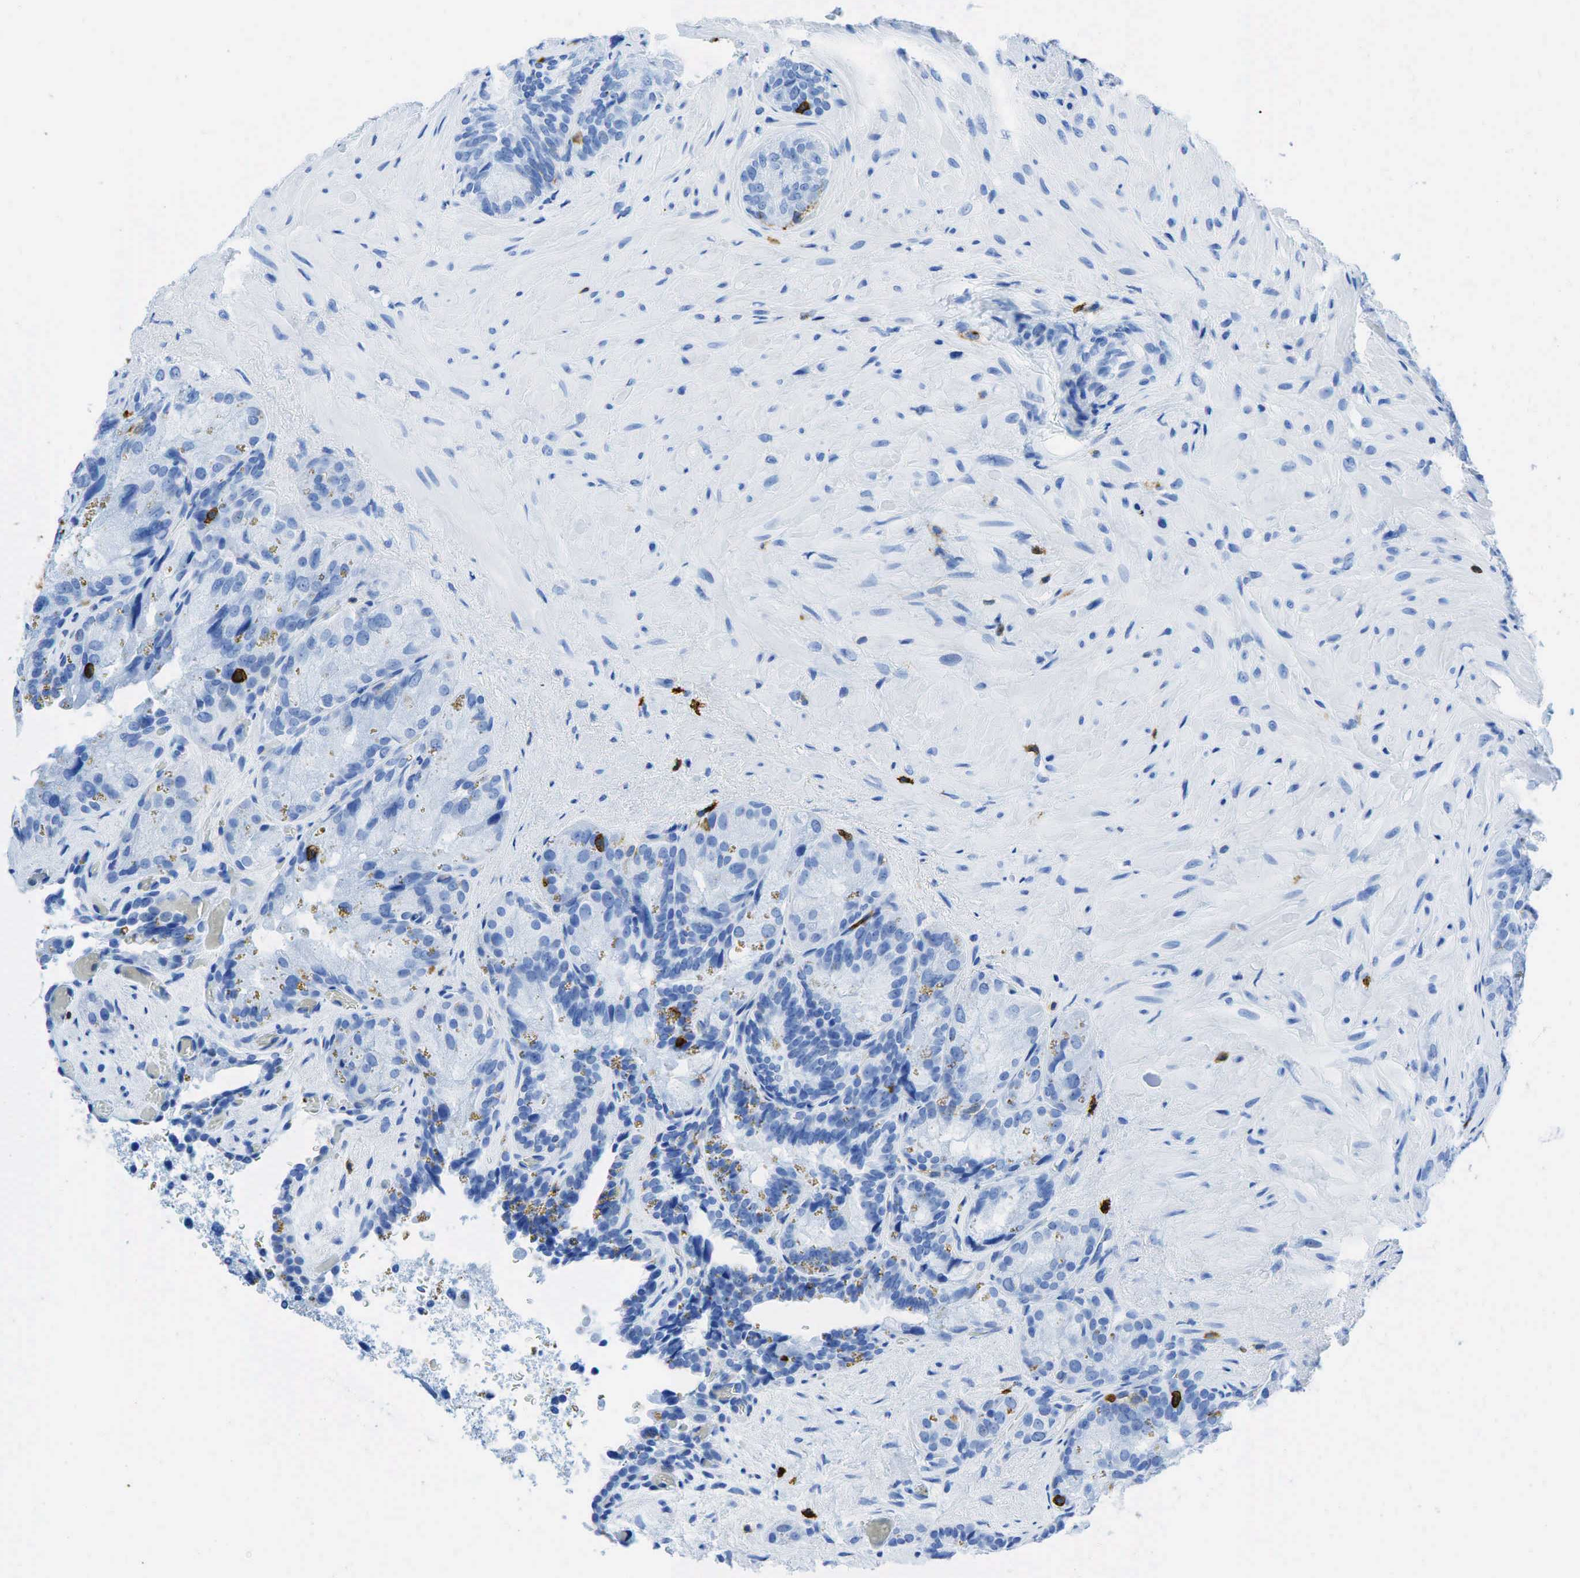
{"staining": {"intensity": "negative", "quantity": "none", "location": "none"}, "tissue": "seminal vesicle", "cell_type": "Glandular cells", "image_type": "normal", "snomed": [{"axis": "morphology", "description": "Normal tissue, NOS"}, {"axis": "topography", "description": "Seminal veicle"}], "caption": "Glandular cells show no significant protein expression in normal seminal vesicle.", "gene": "PTPRC", "patient": {"sex": "male", "age": 69}}